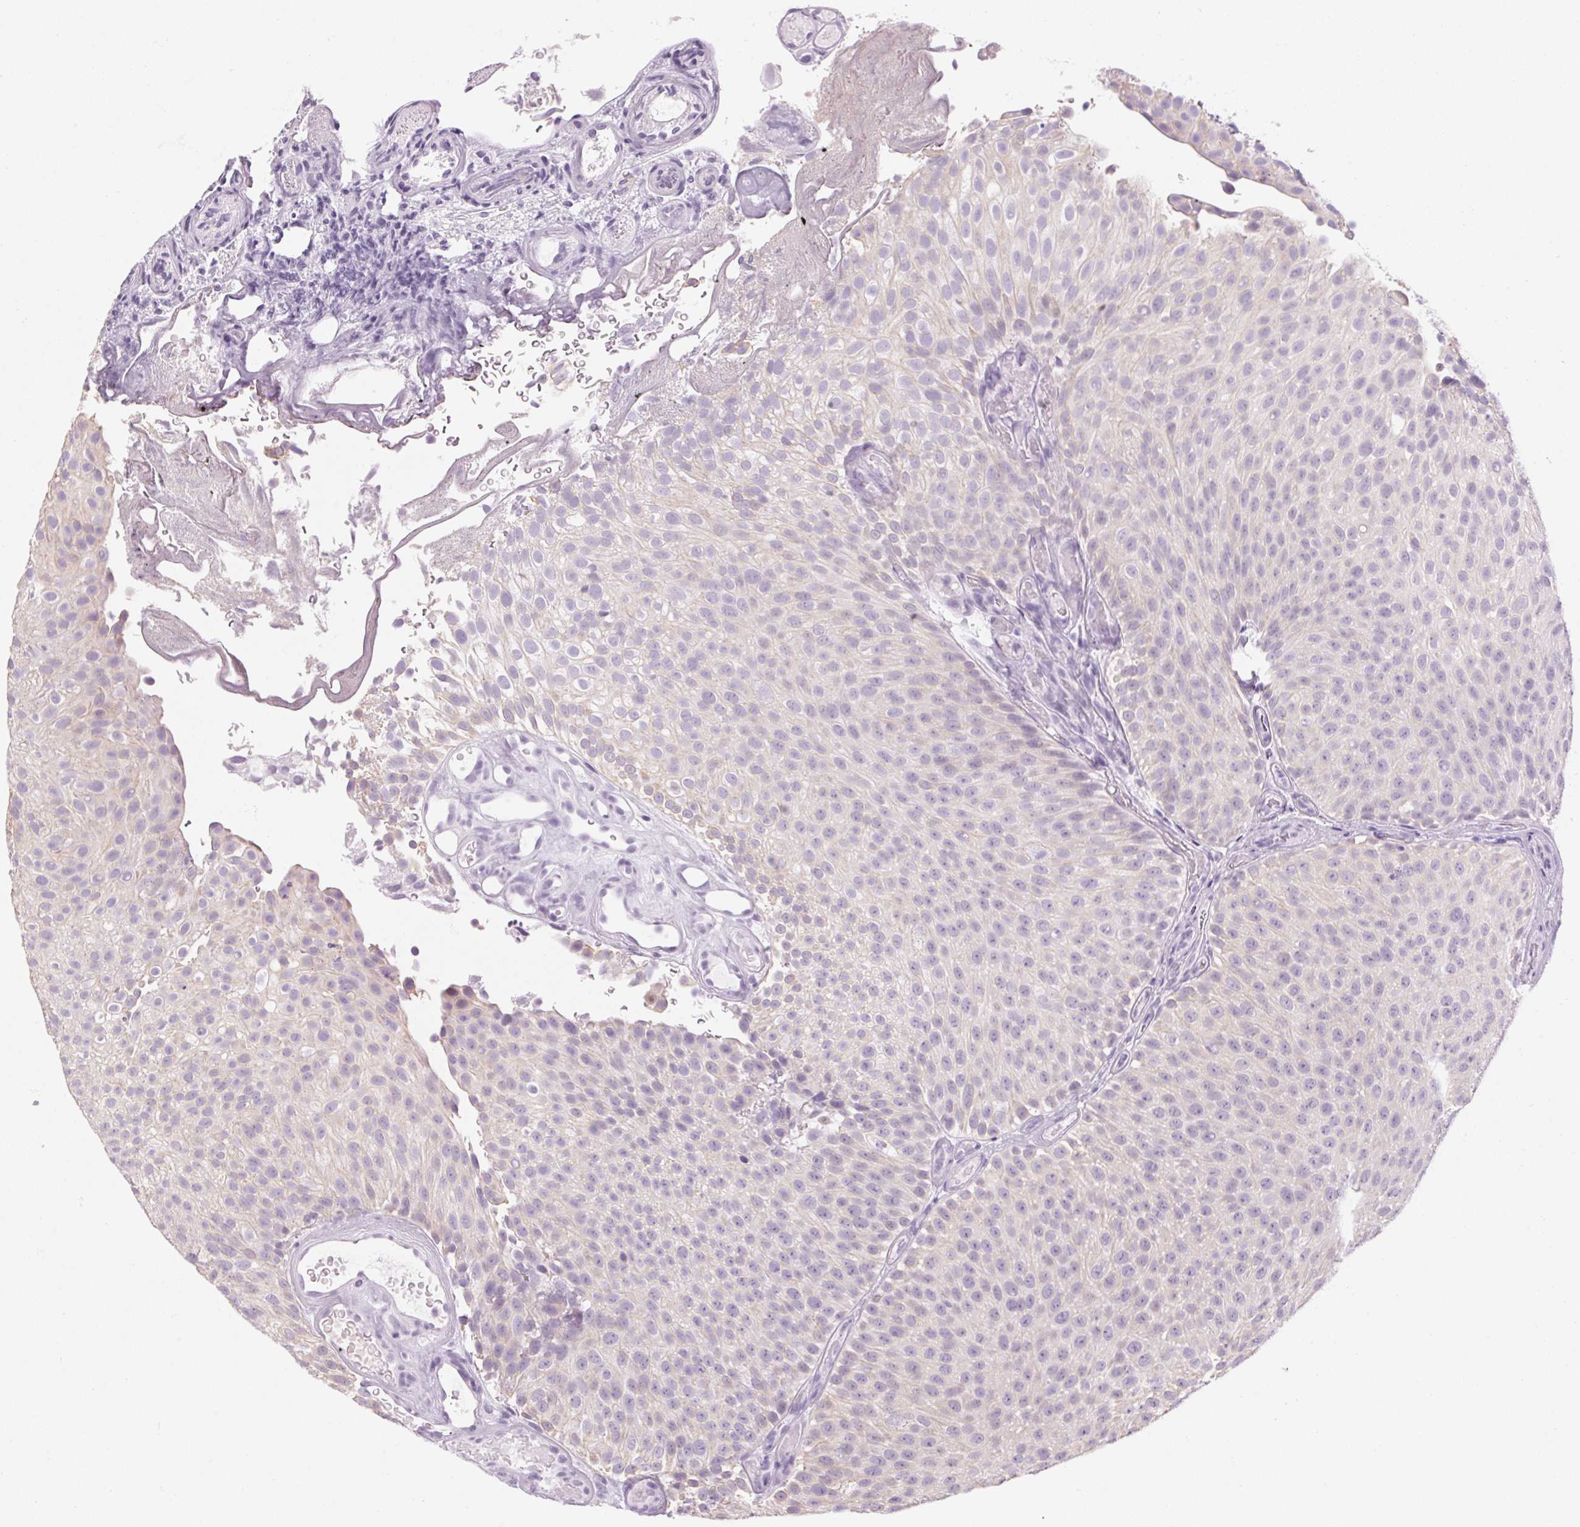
{"staining": {"intensity": "weak", "quantity": "<25%", "location": "cytoplasmic/membranous"}, "tissue": "urothelial cancer", "cell_type": "Tumor cells", "image_type": "cancer", "snomed": [{"axis": "morphology", "description": "Urothelial carcinoma, Low grade"}, {"axis": "topography", "description": "Urinary bladder"}], "caption": "Urothelial carcinoma (low-grade) was stained to show a protein in brown. There is no significant staining in tumor cells.", "gene": "RPTN", "patient": {"sex": "male", "age": 78}}